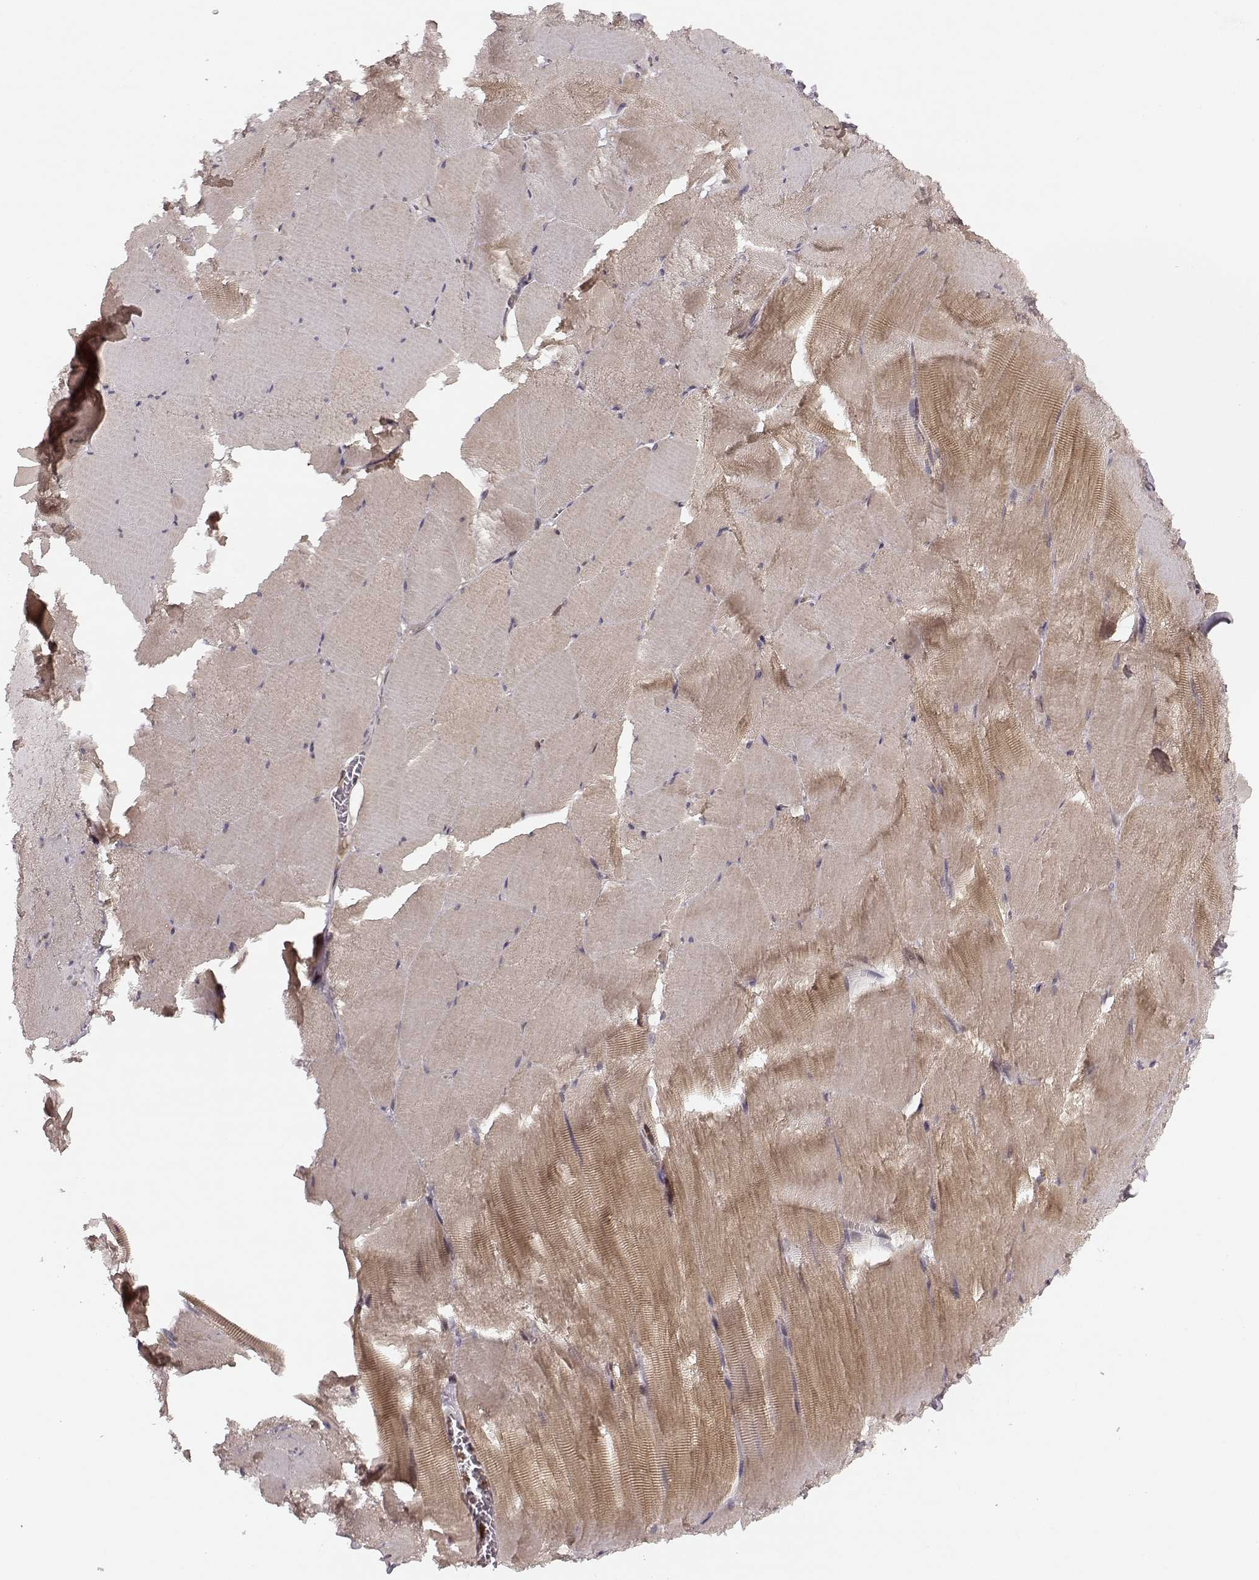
{"staining": {"intensity": "moderate", "quantity": "25%-75%", "location": "cytoplasmic/membranous"}, "tissue": "skeletal muscle", "cell_type": "Myocytes", "image_type": "normal", "snomed": [{"axis": "morphology", "description": "Normal tissue, NOS"}, {"axis": "morphology", "description": "Malignant melanoma, Metastatic site"}, {"axis": "topography", "description": "Skeletal muscle"}], "caption": "Unremarkable skeletal muscle demonstrates moderate cytoplasmic/membranous expression in approximately 25%-75% of myocytes.", "gene": "MFSD1", "patient": {"sex": "male", "age": 50}}